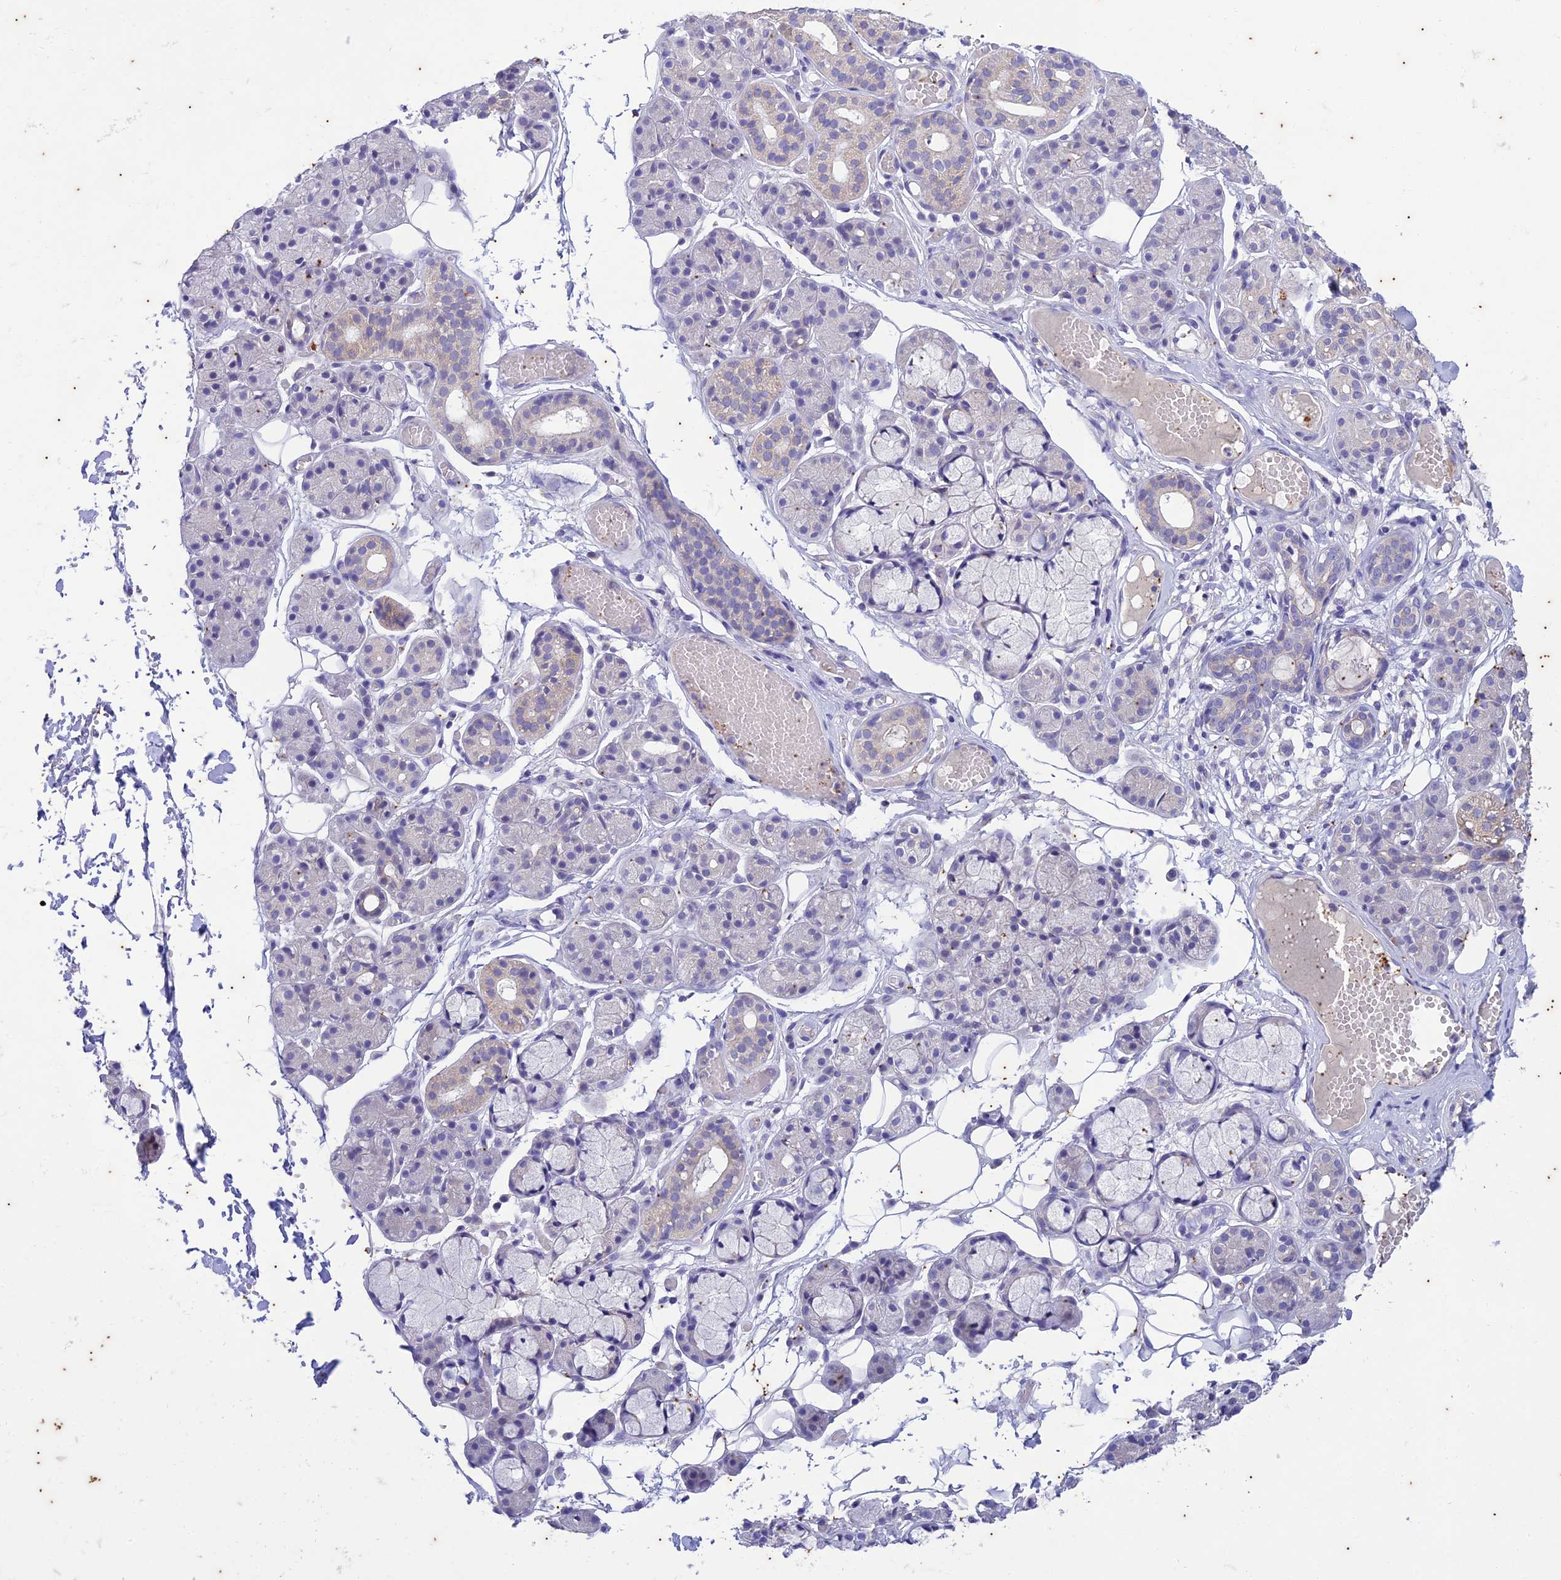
{"staining": {"intensity": "weak", "quantity": "25%-75%", "location": "cytoplasmic/membranous"}, "tissue": "salivary gland", "cell_type": "Glandular cells", "image_type": "normal", "snomed": [{"axis": "morphology", "description": "Normal tissue, NOS"}, {"axis": "topography", "description": "Salivary gland"}], "caption": "Immunohistochemical staining of unremarkable human salivary gland shows weak cytoplasmic/membranous protein staining in approximately 25%-75% of glandular cells. The protein of interest is stained brown, and the nuclei are stained in blue (DAB (3,3'-diaminobenzidine) IHC with brightfield microscopy, high magnification).", "gene": "TMEM40", "patient": {"sex": "male", "age": 63}}